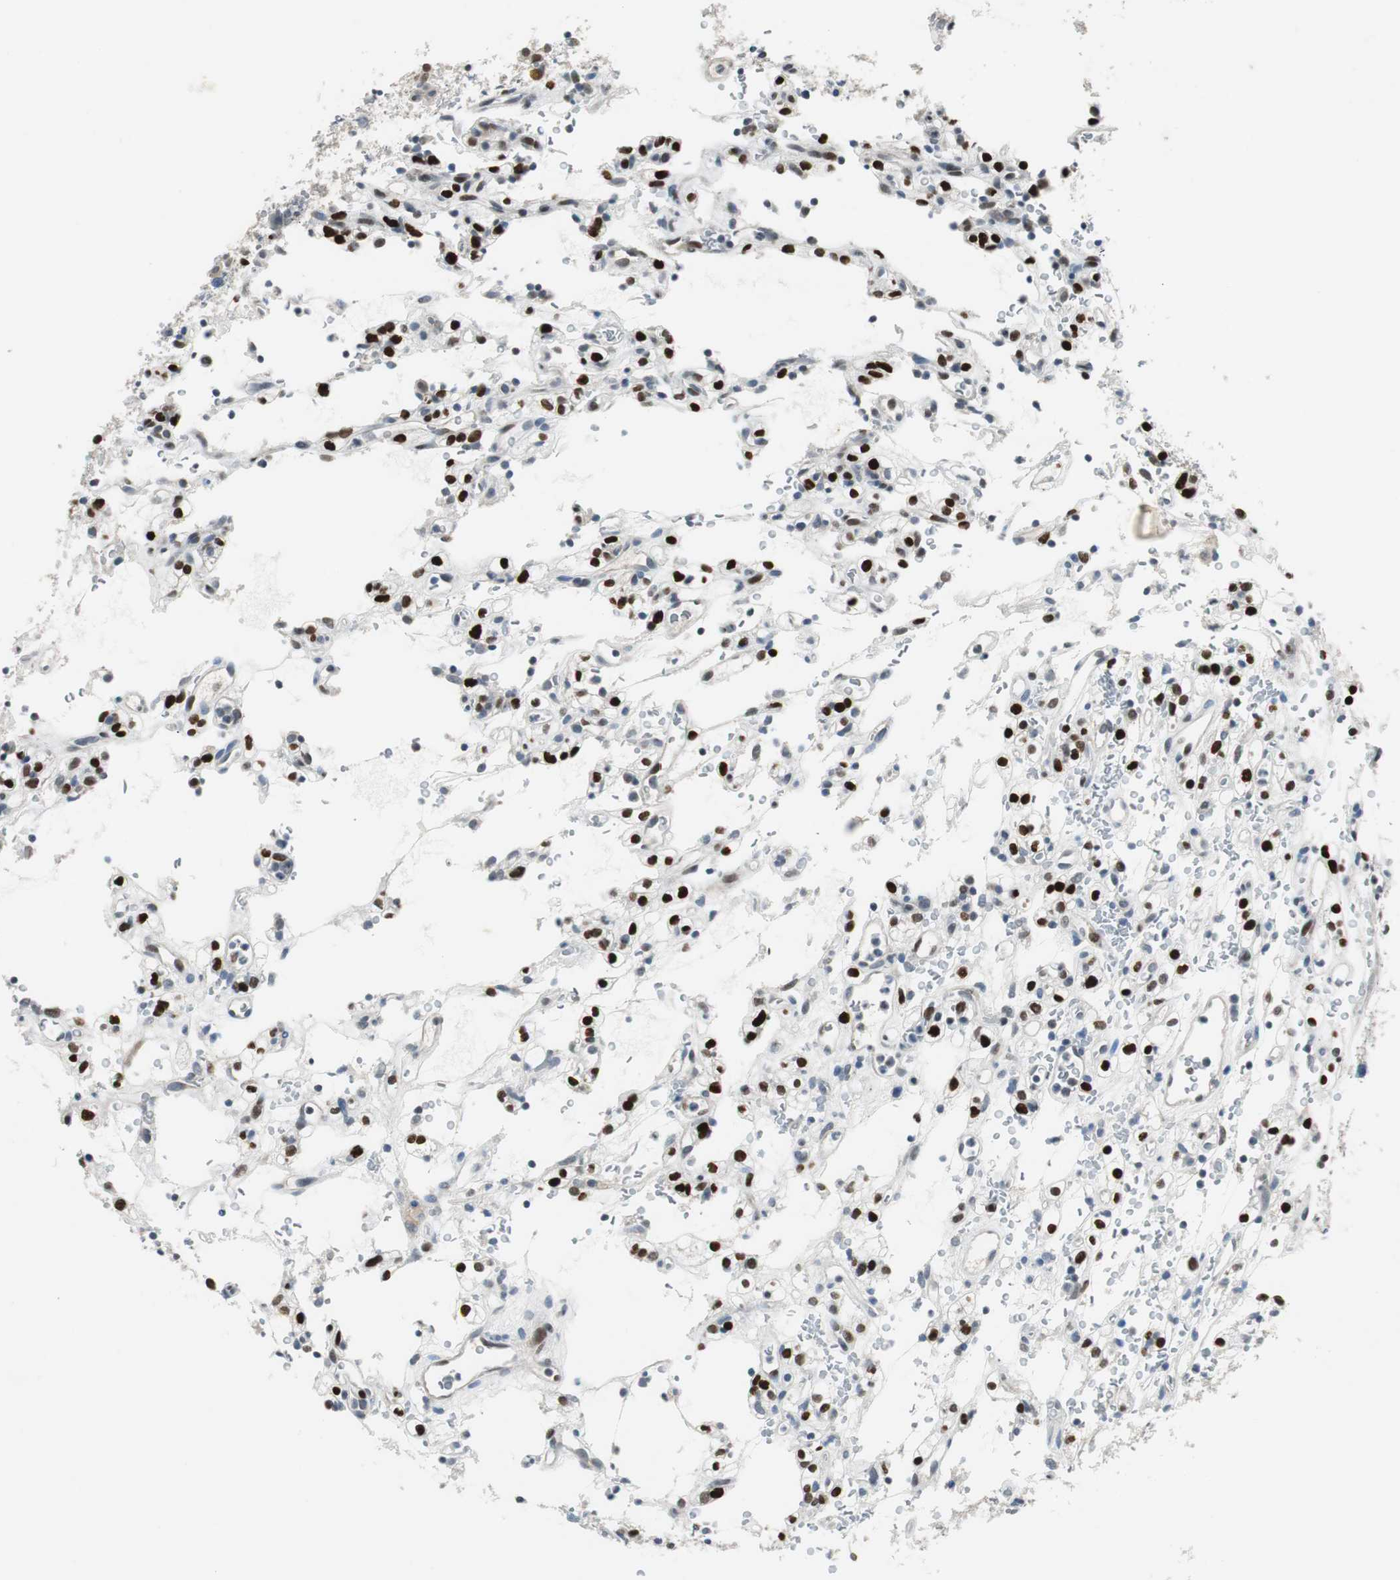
{"staining": {"intensity": "strong", "quantity": ">75%", "location": "nuclear"}, "tissue": "renal cancer", "cell_type": "Tumor cells", "image_type": "cancer", "snomed": [{"axis": "morphology", "description": "Normal tissue, NOS"}, {"axis": "morphology", "description": "Adenocarcinoma, NOS"}, {"axis": "topography", "description": "Kidney"}], "caption": "Immunohistochemical staining of renal cancer displays strong nuclear protein staining in approximately >75% of tumor cells.", "gene": "AJUBA", "patient": {"sex": "female", "age": 72}}